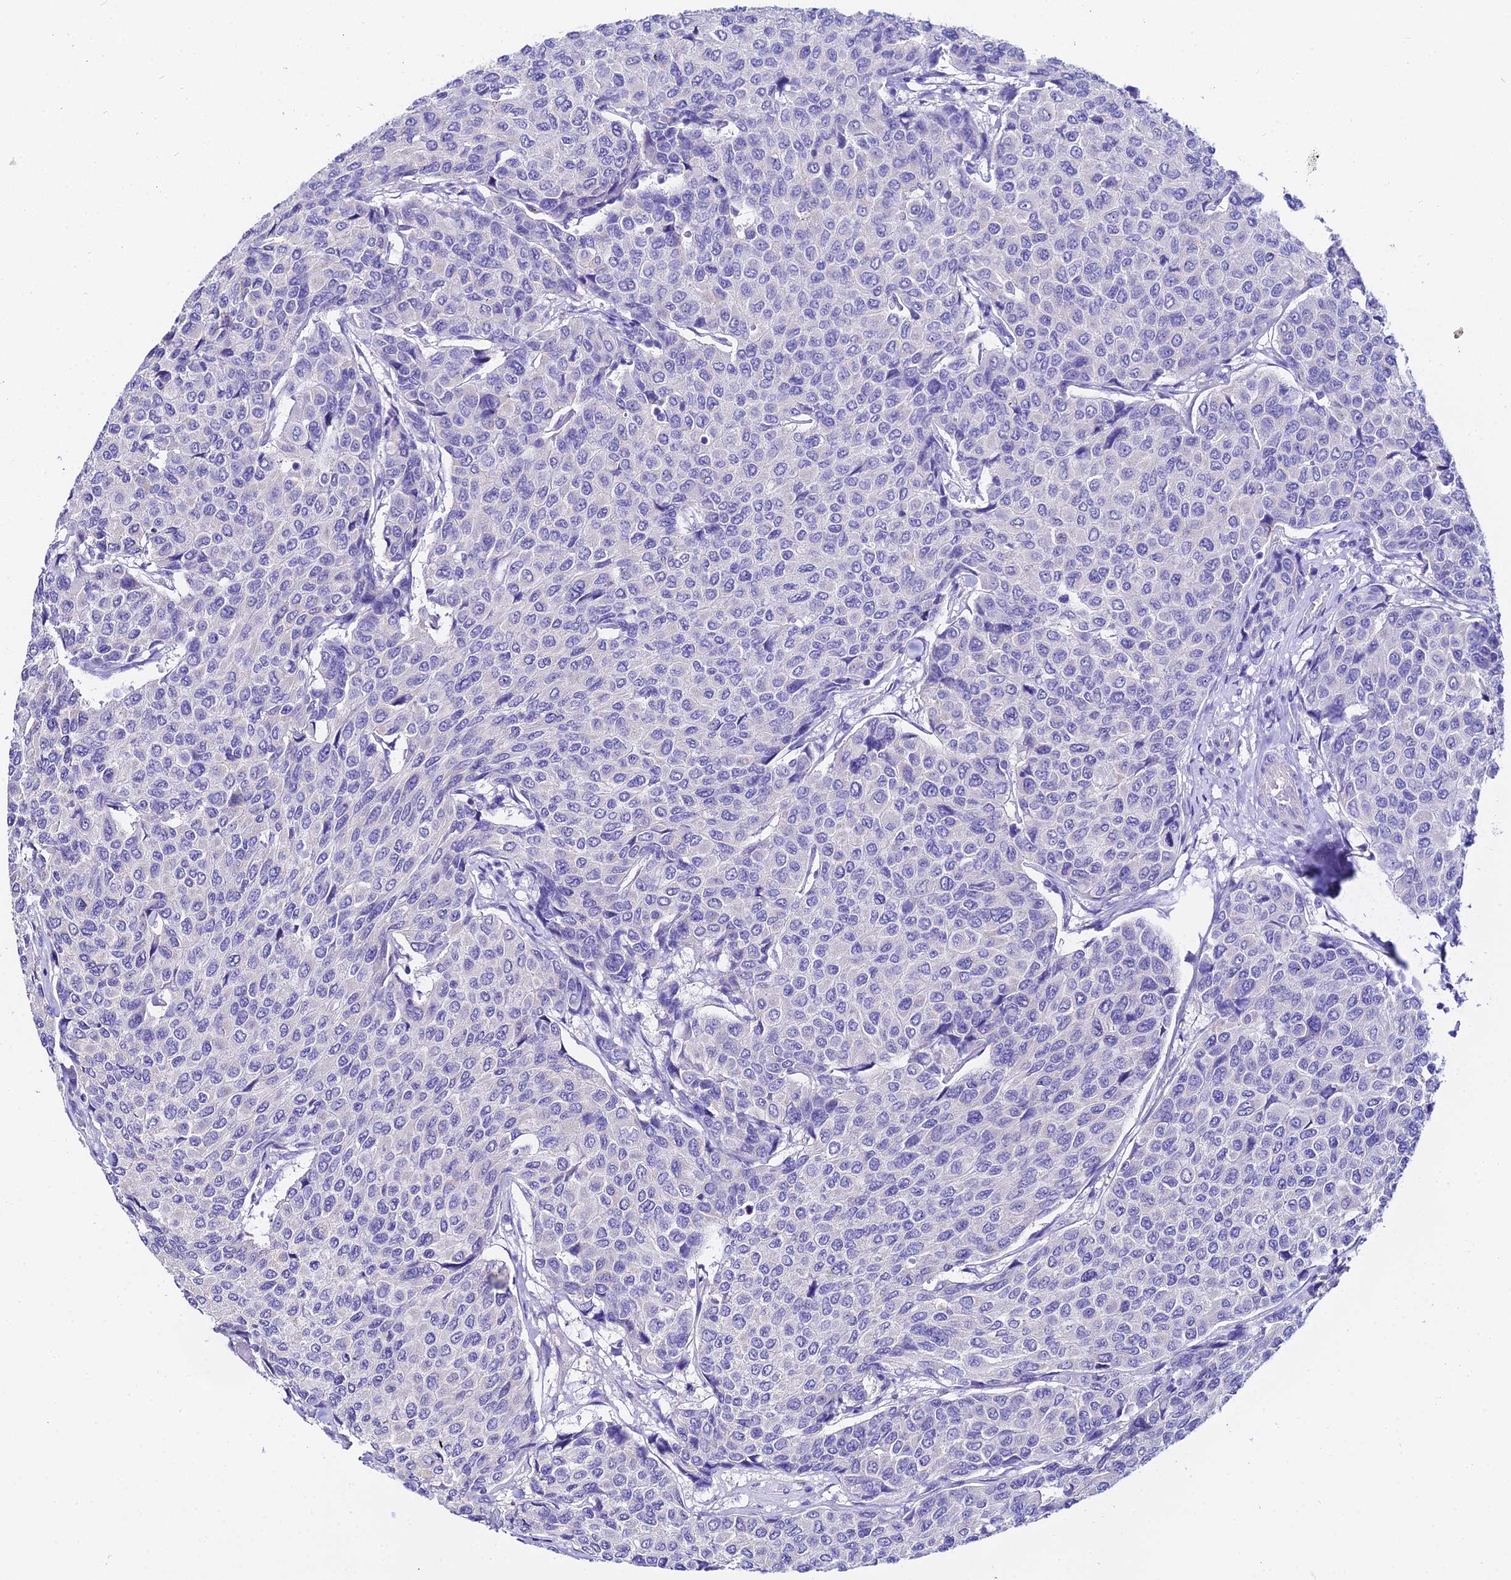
{"staining": {"intensity": "negative", "quantity": "none", "location": "none"}, "tissue": "breast cancer", "cell_type": "Tumor cells", "image_type": "cancer", "snomed": [{"axis": "morphology", "description": "Duct carcinoma"}, {"axis": "topography", "description": "Breast"}], "caption": "Tumor cells show no significant protein positivity in breast cancer.", "gene": "ATG16L2", "patient": {"sex": "female", "age": 55}}